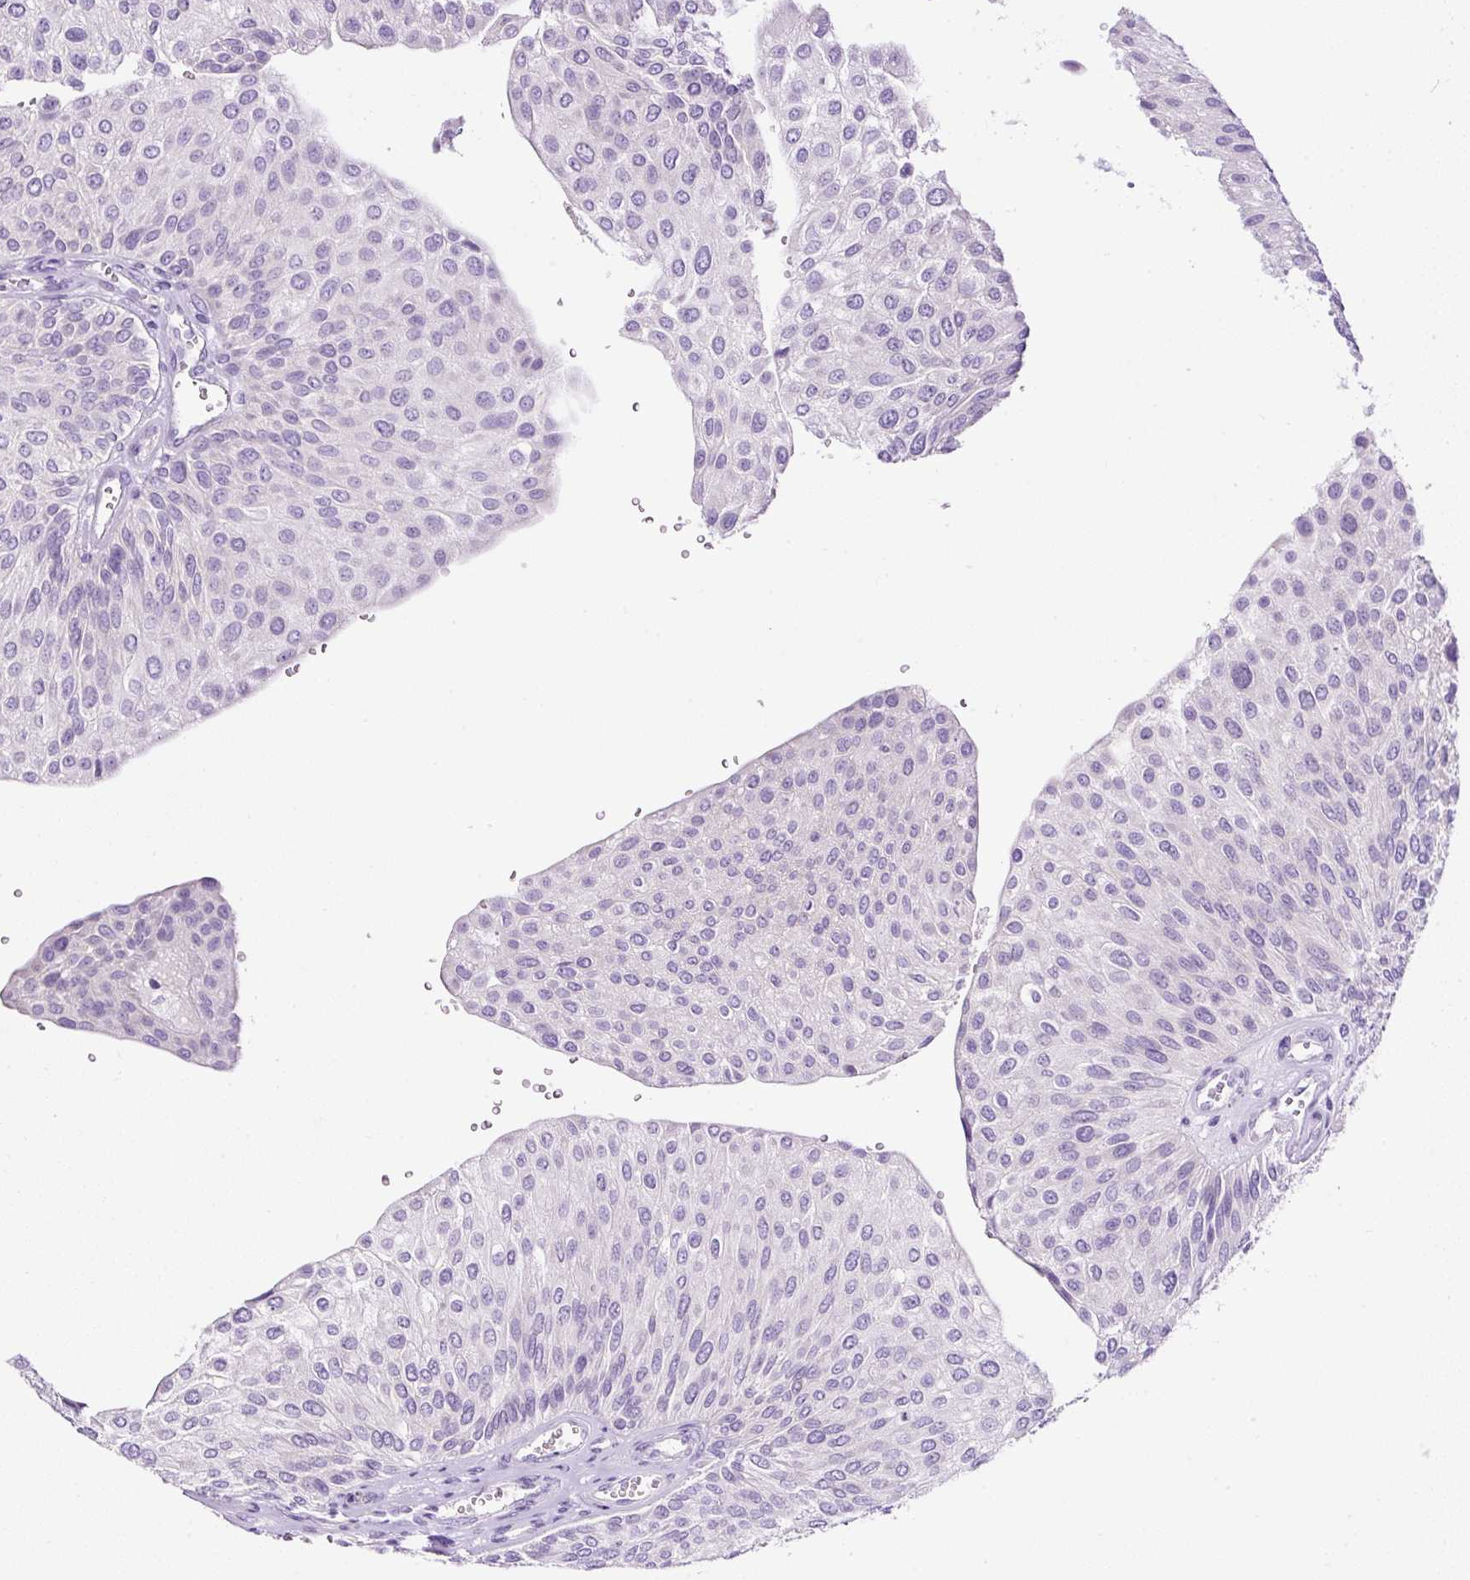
{"staining": {"intensity": "negative", "quantity": "none", "location": "none"}, "tissue": "urothelial cancer", "cell_type": "Tumor cells", "image_type": "cancer", "snomed": [{"axis": "morphology", "description": "Urothelial carcinoma, NOS"}, {"axis": "topography", "description": "Urinary bladder"}], "caption": "This histopathology image is of transitional cell carcinoma stained with IHC to label a protein in brown with the nuclei are counter-stained blue. There is no expression in tumor cells.", "gene": "STOX2", "patient": {"sex": "male", "age": 67}}